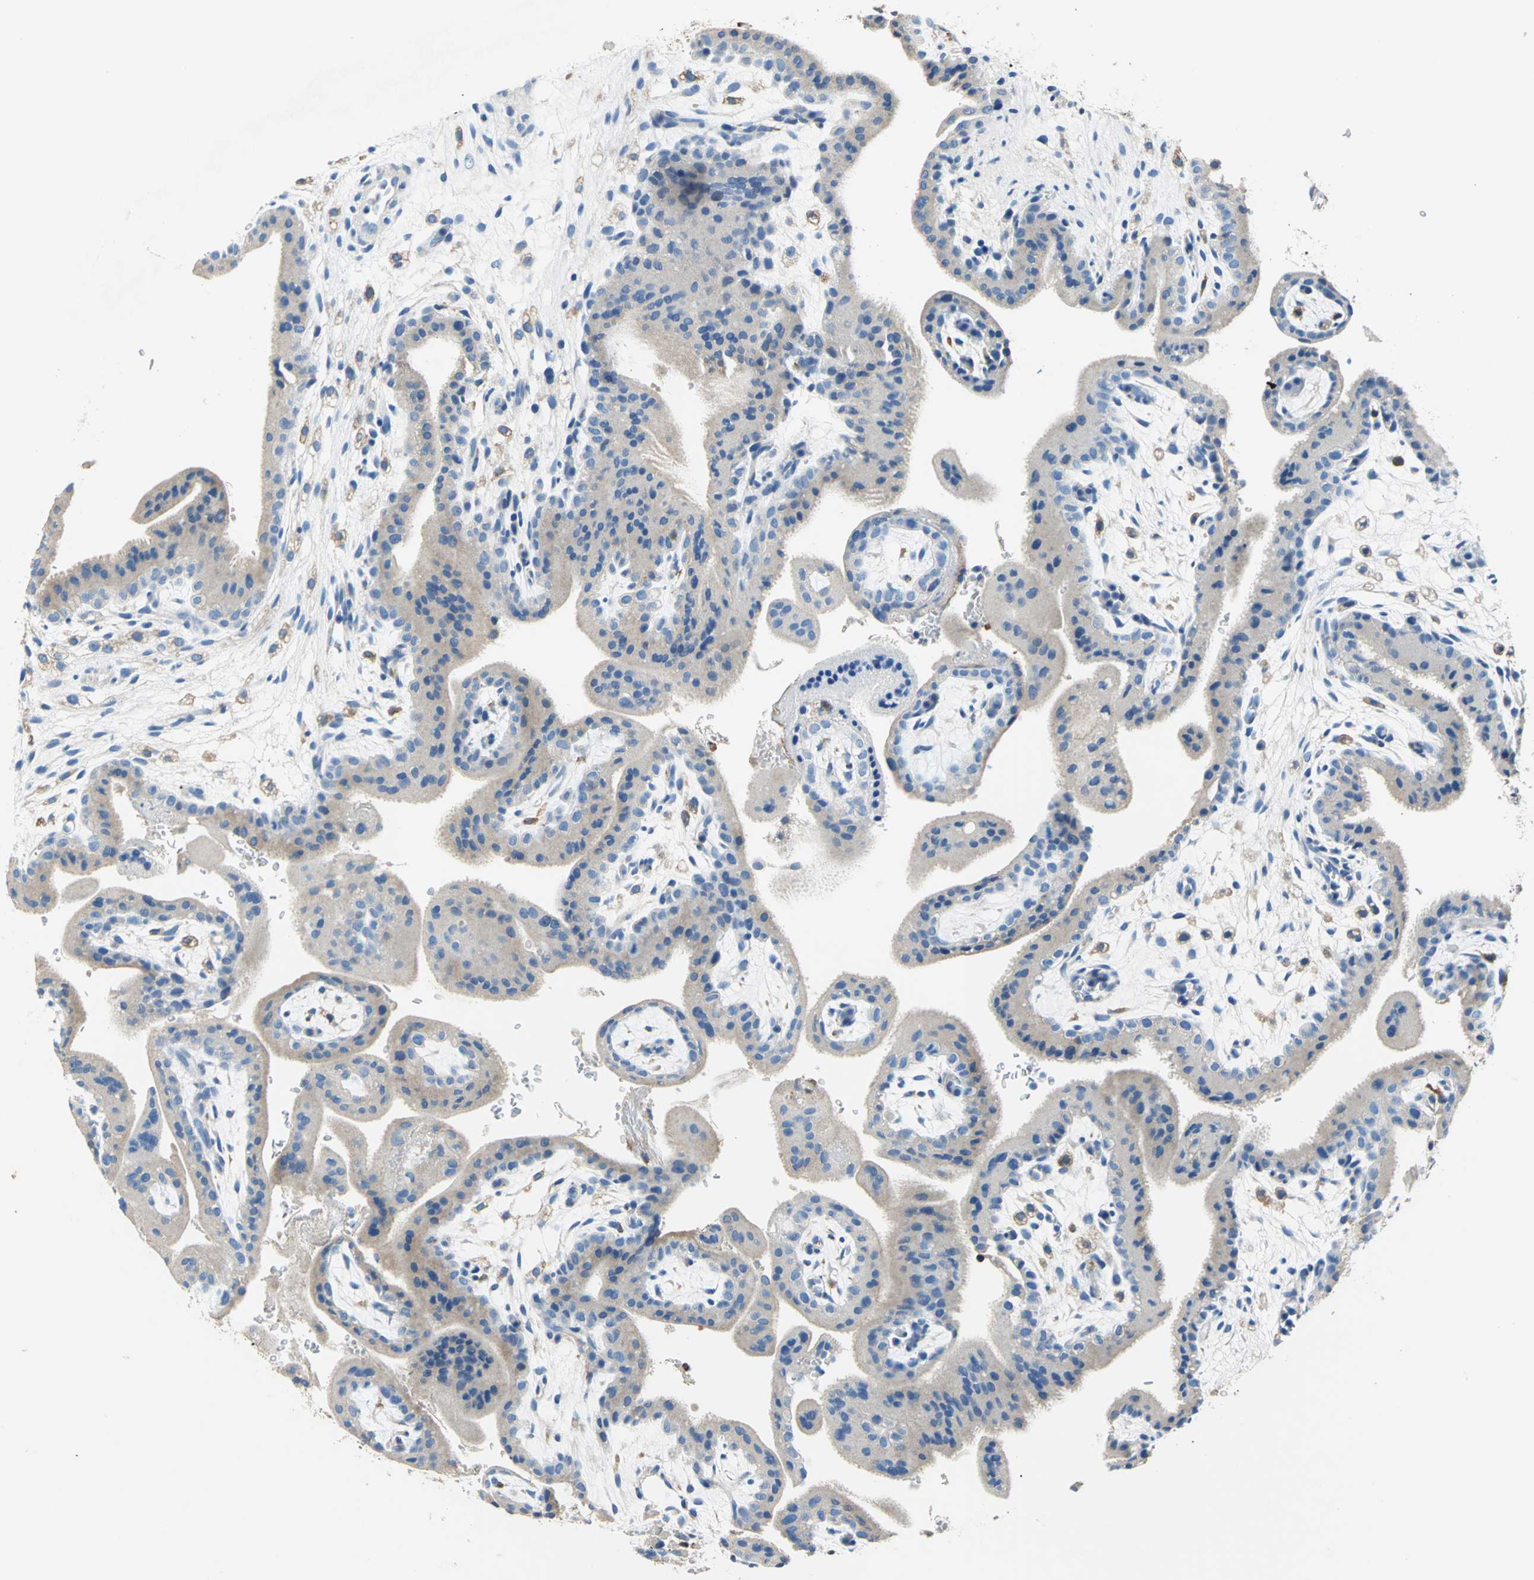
{"staining": {"intensity": "moderate", "quantity": "<25%", "location": "cytoplasmic/membranous"}, "tissue": "placenta", "cell_type": "Trophoblastic cells", "image_type": "normal", "snomed": [{"axis": "morphology", "description": "Normal tissue, NOS"}, {"axis": "topography", "description": "Placenta"}], "caption": "Benign placenta was stained to show a protein in brown. There is low levels of moderate cytoplasmic/membranous expression in about <25% of trophoblastic cells. Using DAB (3,3'-diaminobenzidine) (brown) and hematoxylin (blue) stains, captured at high magnification using brightfield microscopy.", "gene": "SEPTIN11", "patient": {"sex": "female", "age": 35}}